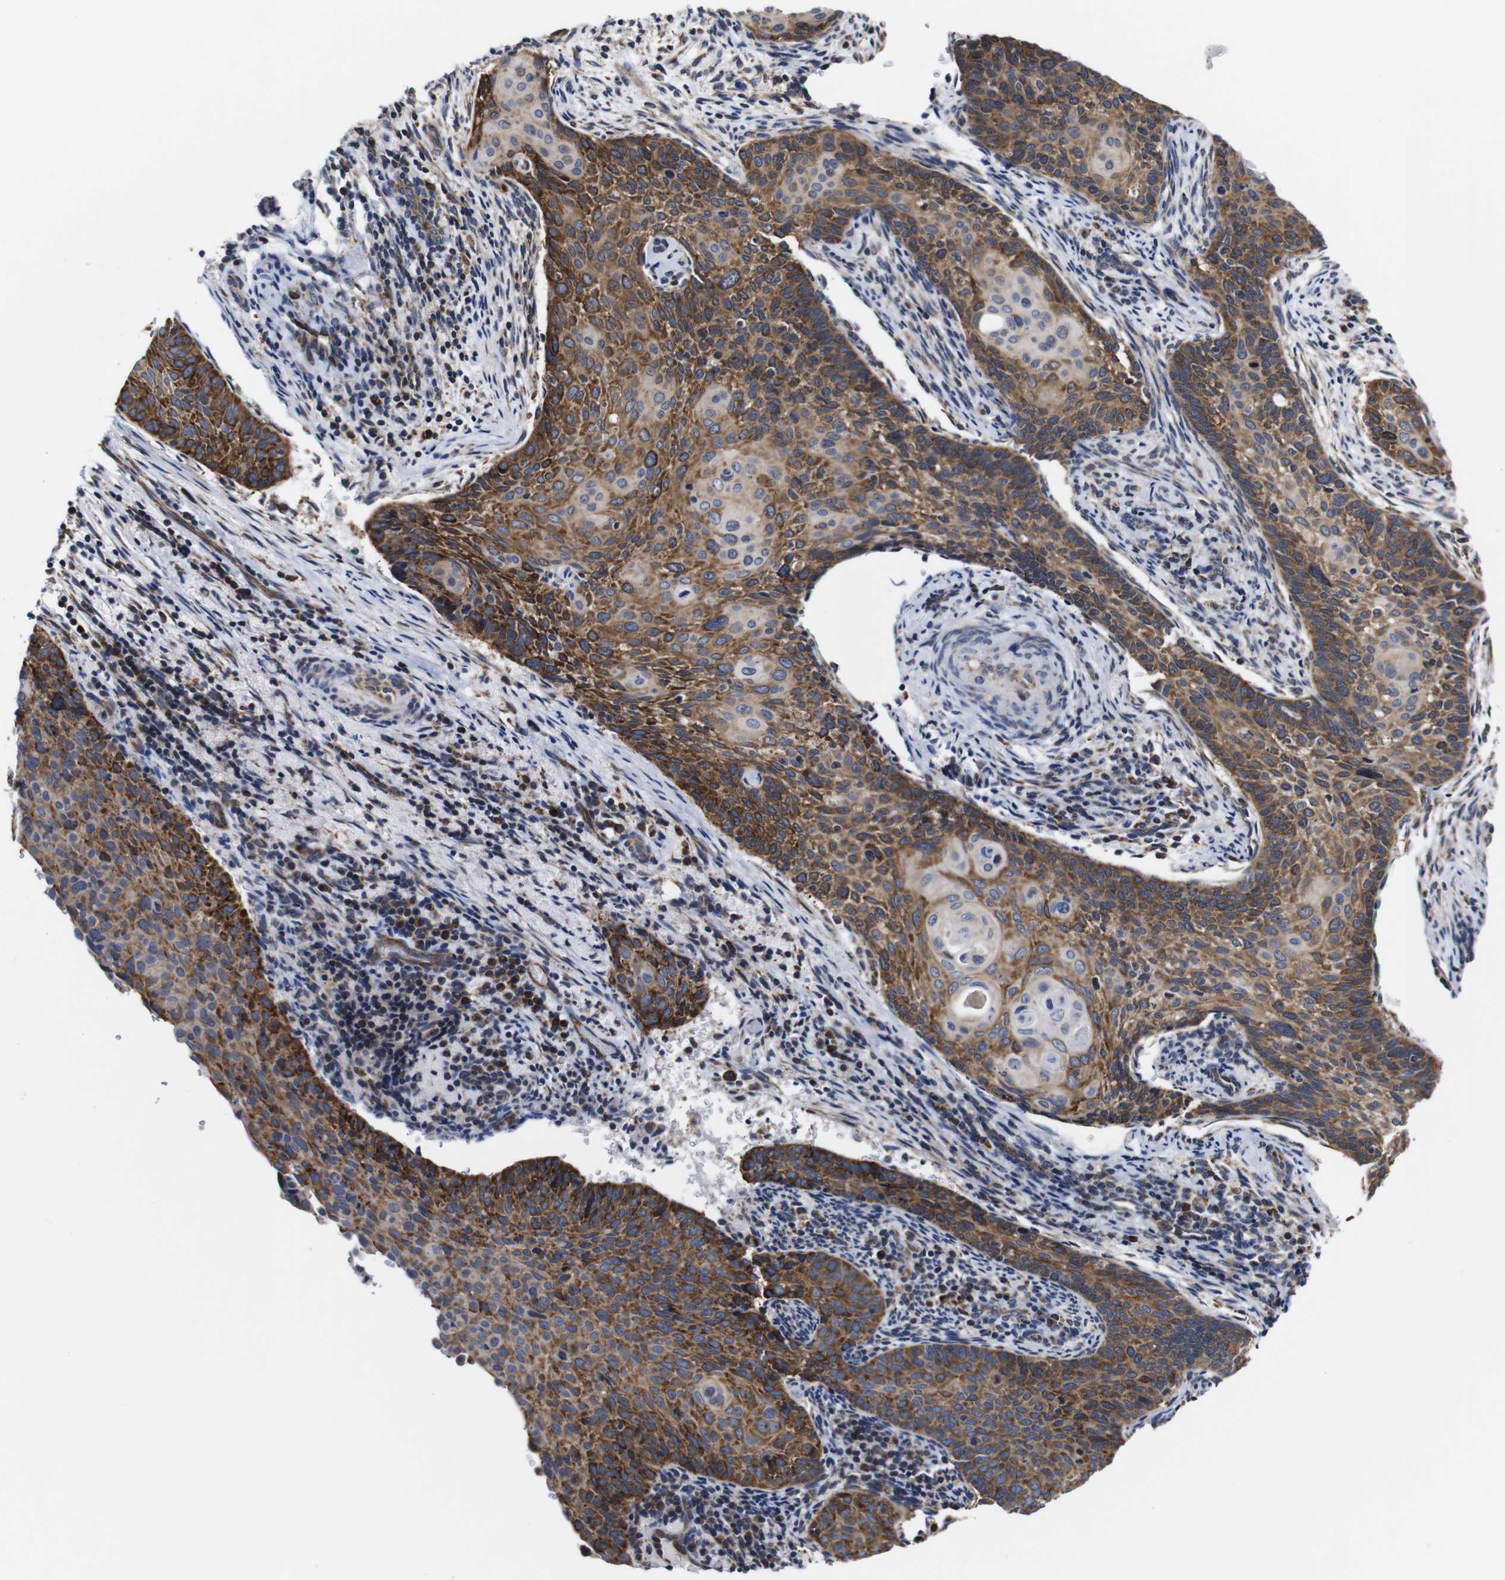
{"staining": {"intensity": "strong", "quantity": ">75%", "location": "cytoplasmic/membranous"}, "tissue": "cervical cancer", "cell_type": "Tumor cells", "image_type": "cancer", "snomed": [{"axis": "morphology", "description": "Squamous cell carcinoma, NOS"}, {"axis": "topography", "description": "Cervix"}], "caption": "Squamous cell carcinoma (cervical) was stained to show a protein in brown. There is high levels of strong cytoplasmic/membranous expression in approximately >75% of tumor cells.", "gene": "C17orf80", "patient": {"sex": "female", "age": 33}}